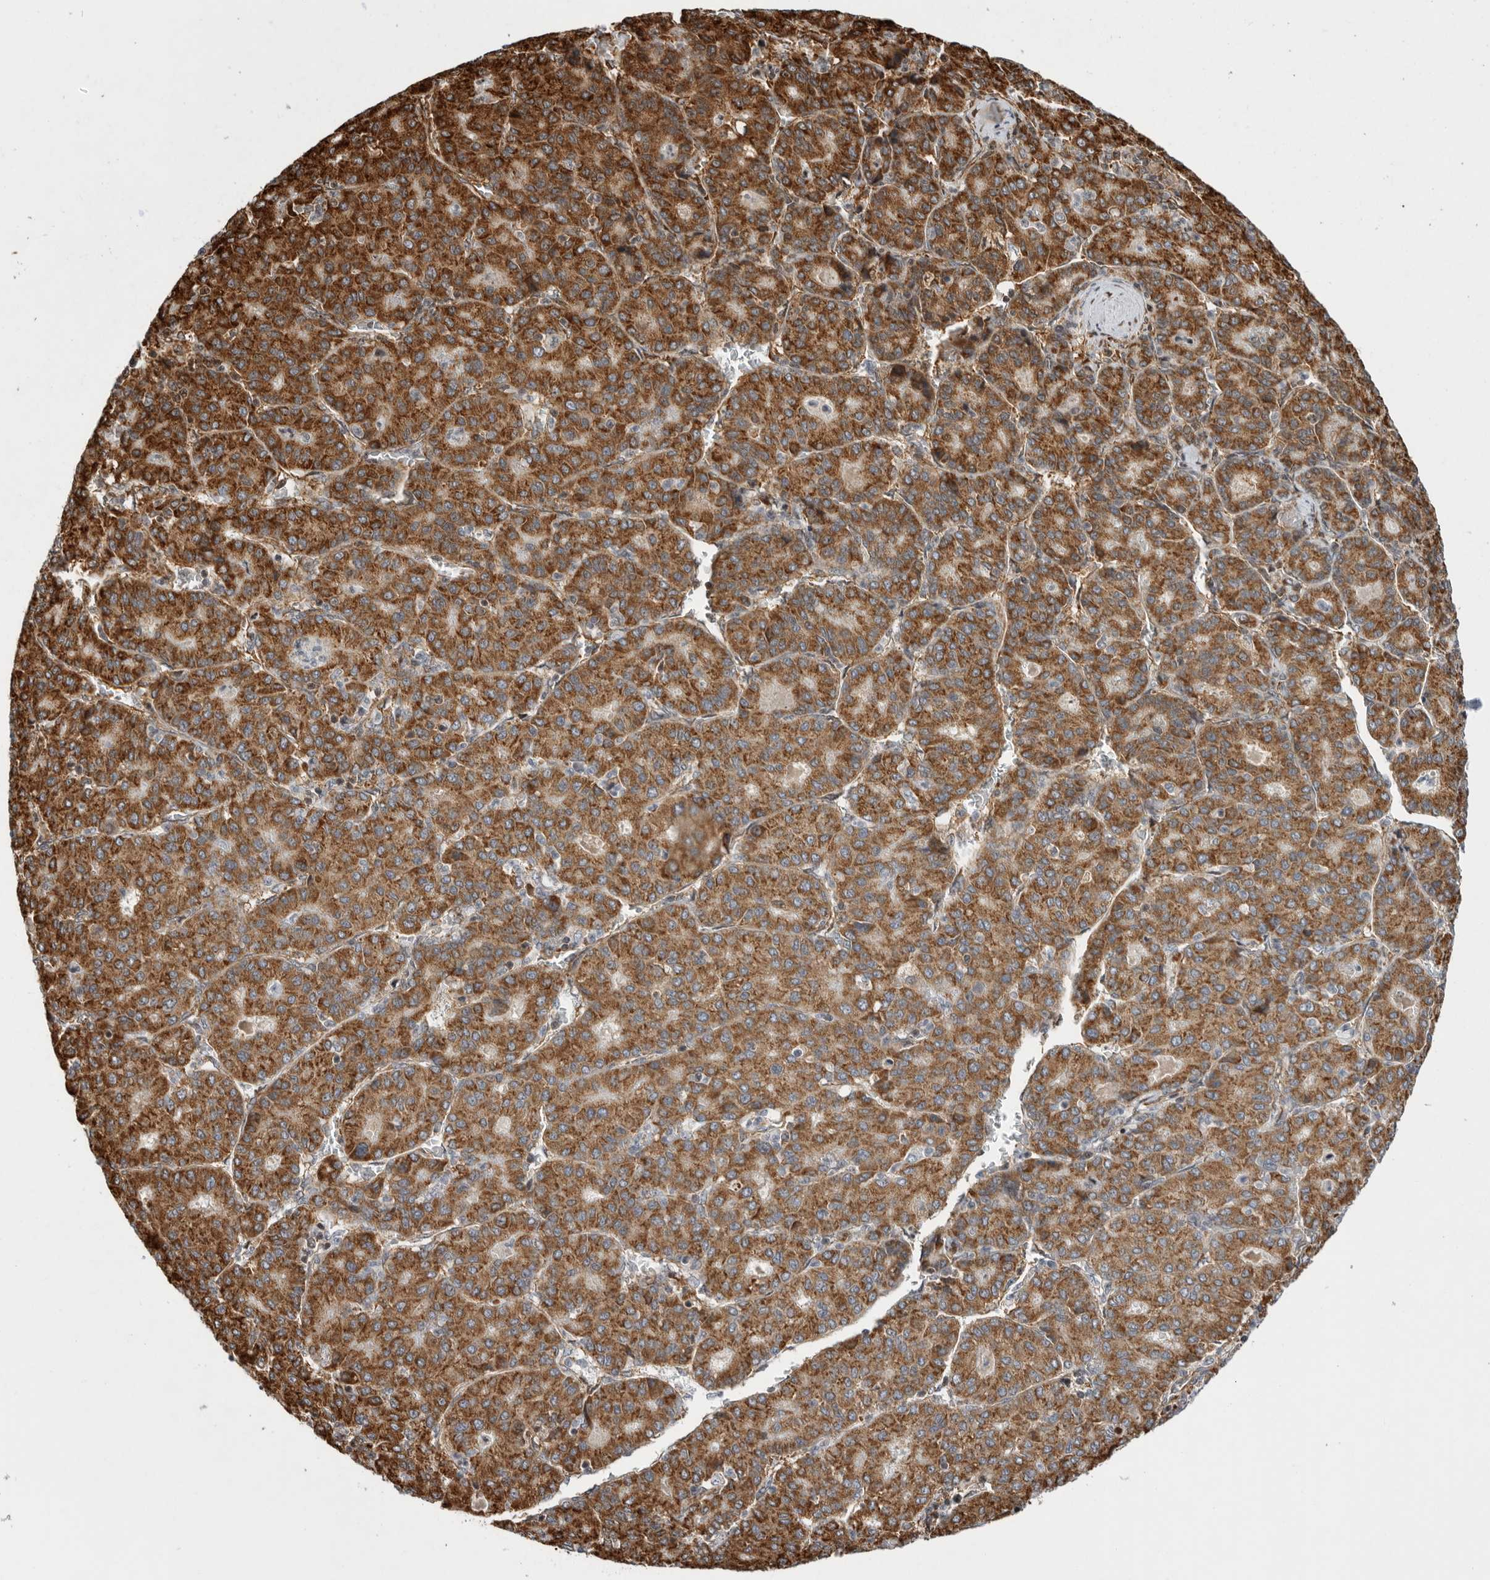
{"staining": {"intensity": "strong", "quantity": ">75%", "location": "cytoplasmic/membranous"}, "tissue": "liver cancer", "cell_type": "Tumor cells", "image_type": "cancer", "snomed": [{"axis": "morphology", "description": "Carcinoma, Hepatocellular, NOS"}, {"axis": "topography", "description": "Liver"}], "caption": "Immunohistochemistry (IHC) of human liver cancer (hepatocellular carcinoma) demonstrates high levels of strong cytoplasmic/membranous expression in about >75% of tumor cells. (DAB = brown stain, brightfield microscopy at high magnification).", "gene": "FZD3", "patient": {"sex": "male", "age": 65}}